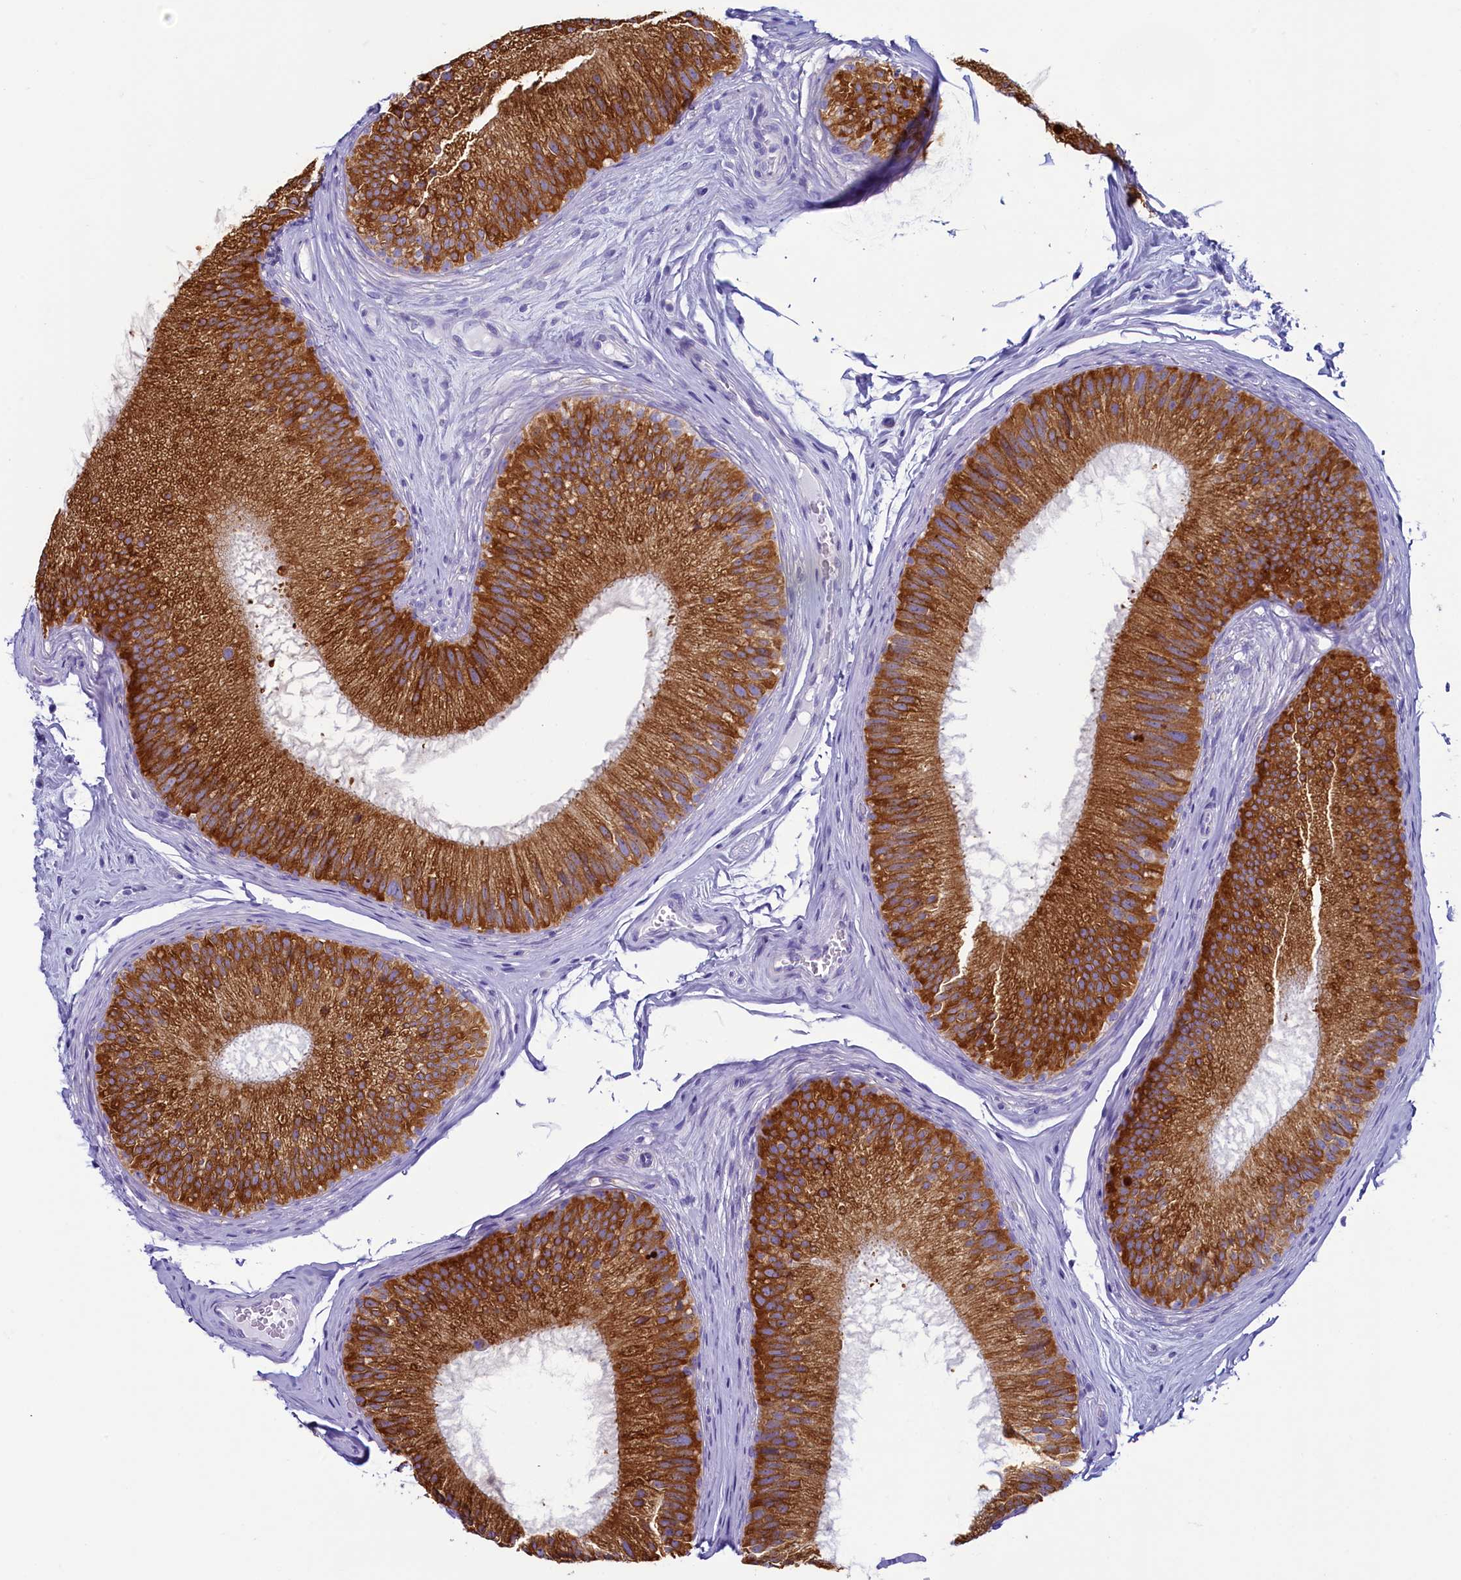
{"staining": {"intensity": "strong", "quantity": ">75%", "location": "cytoplasmic/membranous"}, "tissue": "epididymis", "cell_type": "Glandular cells", "image_type": "normal", "snomed": [{"axis": "morphology", "description": "Normal tissue, NOS"}, {"axis": "topography", "description": "Epididymis"}], "caption": "Immunohistochemistry (DAB) staining of unremarkable human epididymis exhibits strong cytoplasmic/membranous protein staining in about >75% of glandular cells.", "gene": "SKA3", "patient": {"sex": "male", "age": 45}}